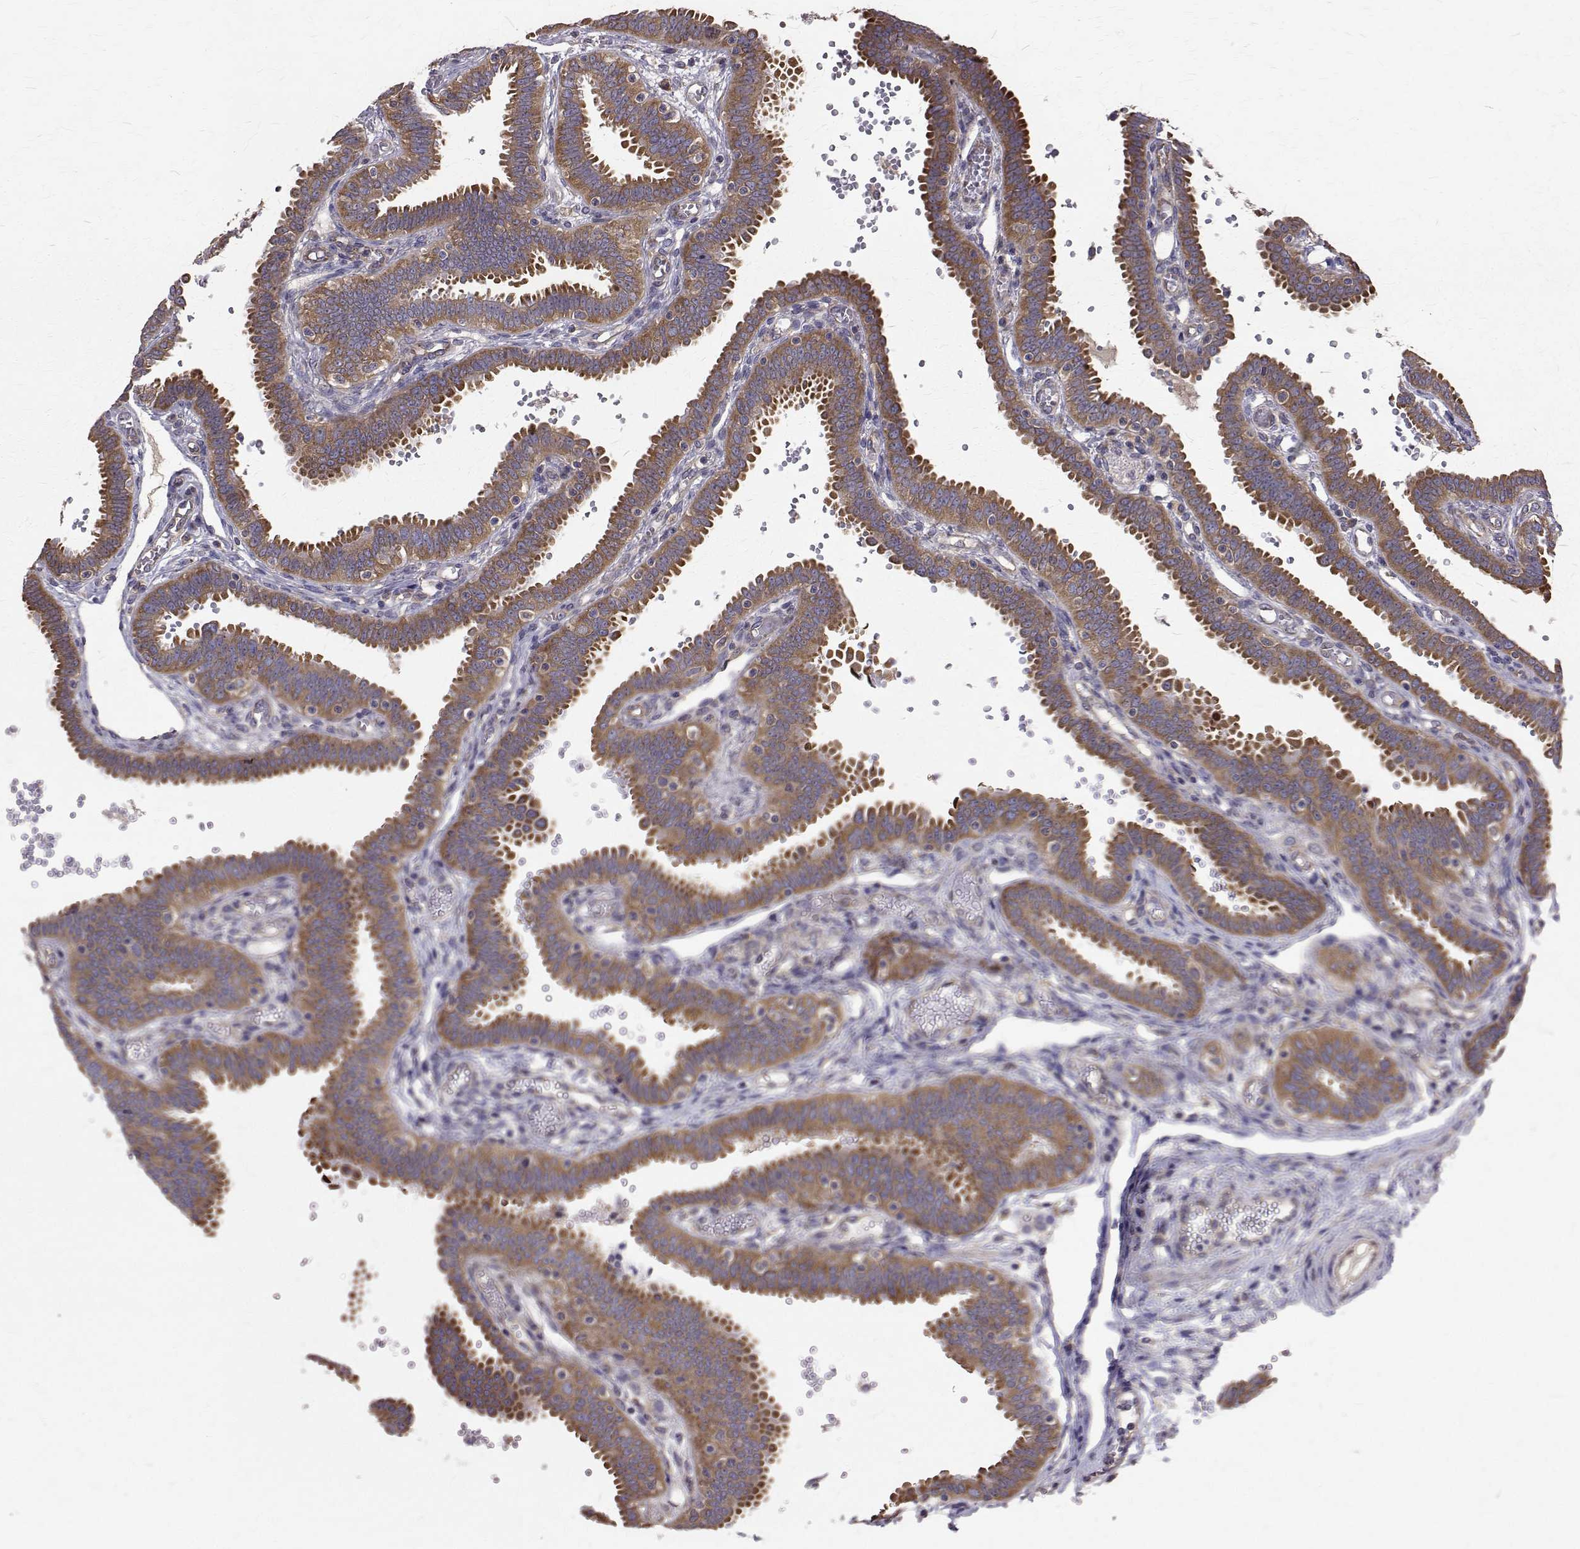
{"staining": {"intensity": "strong", "quantity": ">75%", "location": "cytoplasmic/membranous"}, "tissue": "fallopian tube", "cell_type": "Glandular cells", "image_type": "normal", "snomed": [{"axis": "morphology", "description": "Normal tissue, NOS"}, {"axis": "topography", "description": "Fallopian tube"}], "caption": "Immunohistochemical staining of normal human fallopian tube shows strong cytoplasmic/membranous protein expression in about >75% of glandular cells. (DAB (3,3'-diaminobenzidine) = brown stain, brightfield microscopy at high magnification).", "gene": "FARSB", "patient": {"sex": "female", "age": 37}}